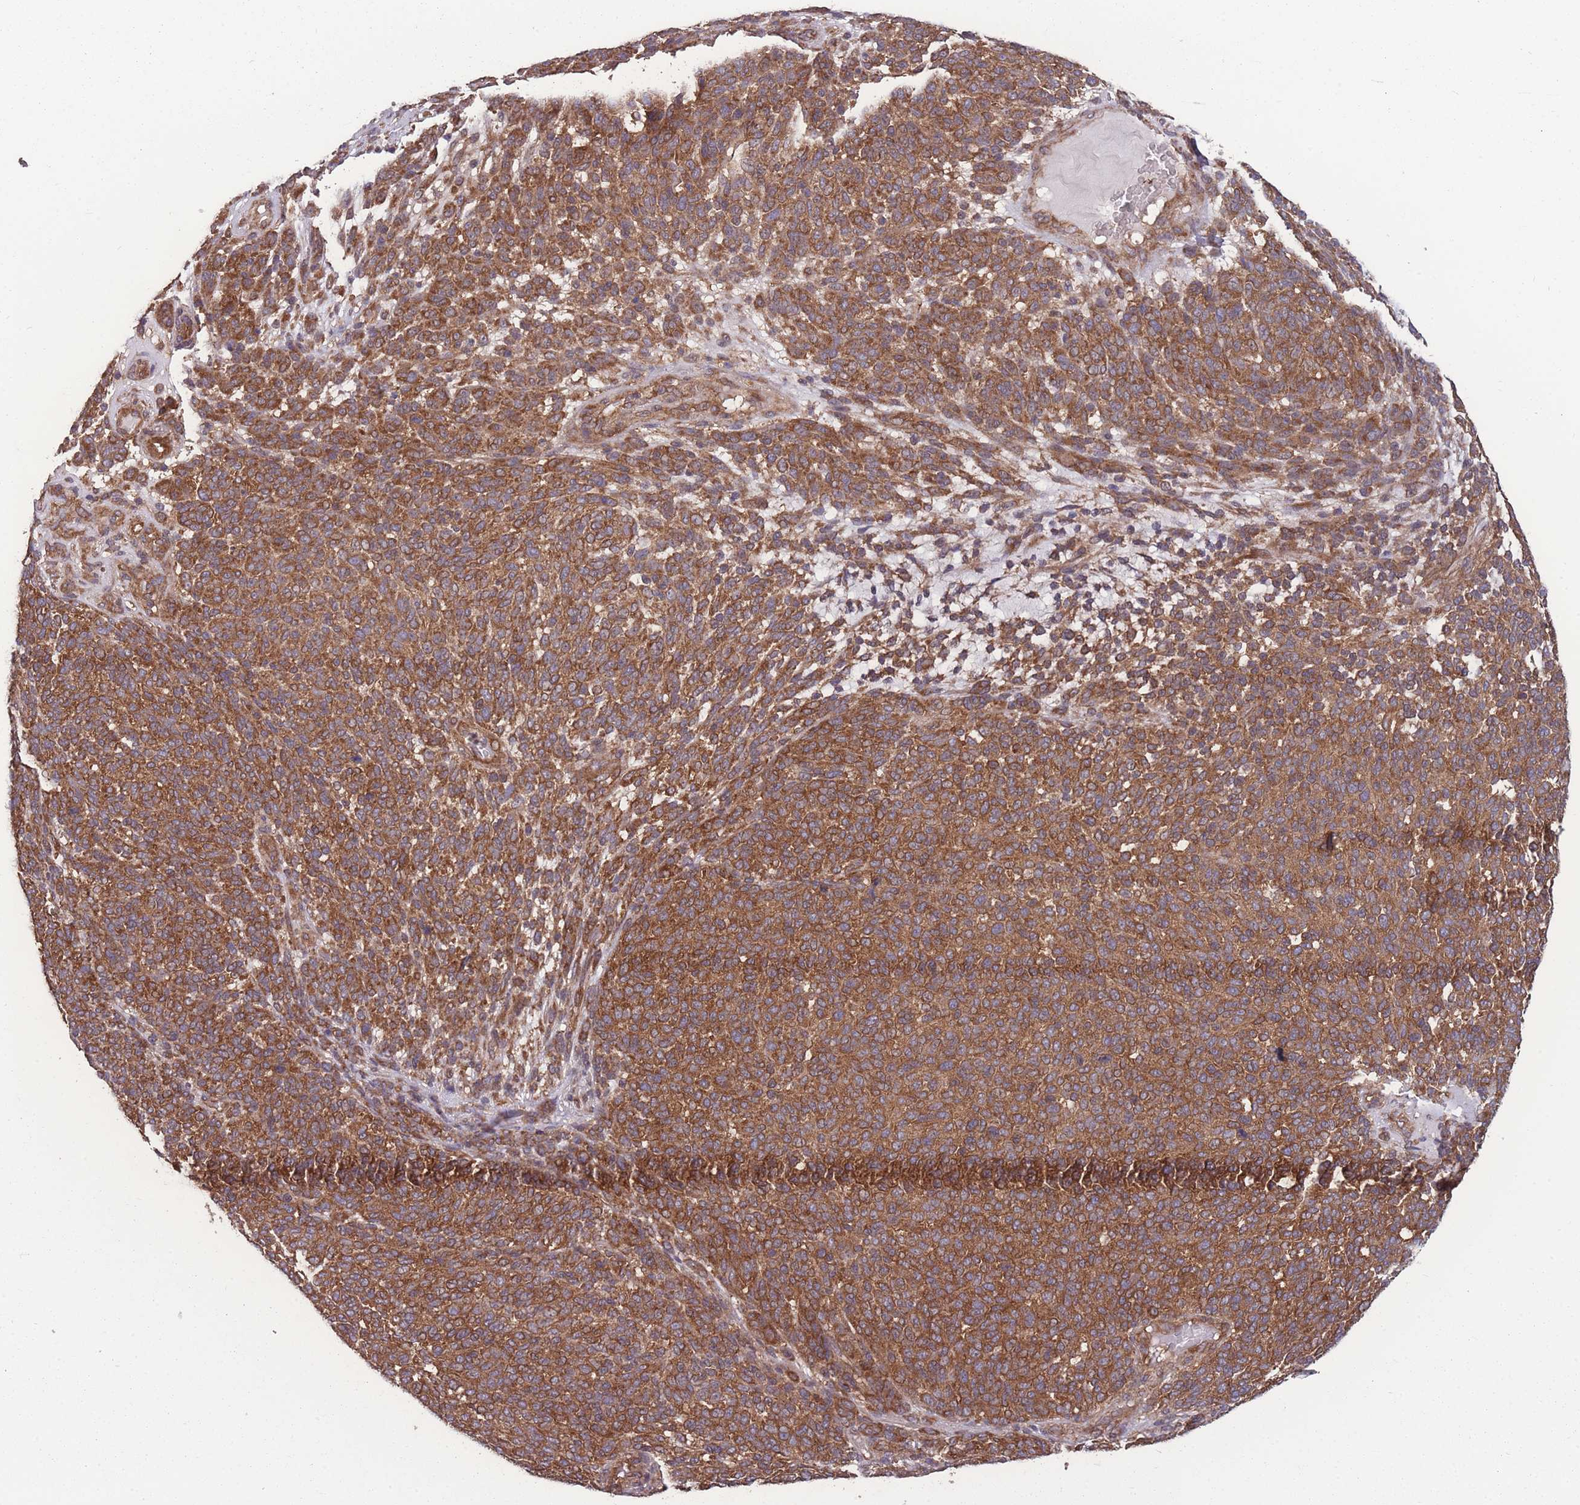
{"staining": {"intensity": "strong", "quantity": ">75%", "location": "cytoplasmic/membranous"}, "tissue": "melanoma", "cell_type": "Tumor cells", "image_type": "cancer", "snomed": [{"axis": "morphology", "description": "Malignant melanoma, NOS"}, {"axis": "topography", "description": "Skin"}], "caption": "There is high levels of strong cytoplasmic/membranous positivity in tumor cells of malignant melanoma, as demonstrated by immunohistochemical staining (brown color).", "gene": "ZPR1", "patient": {"sex": "male", "age": 49}}